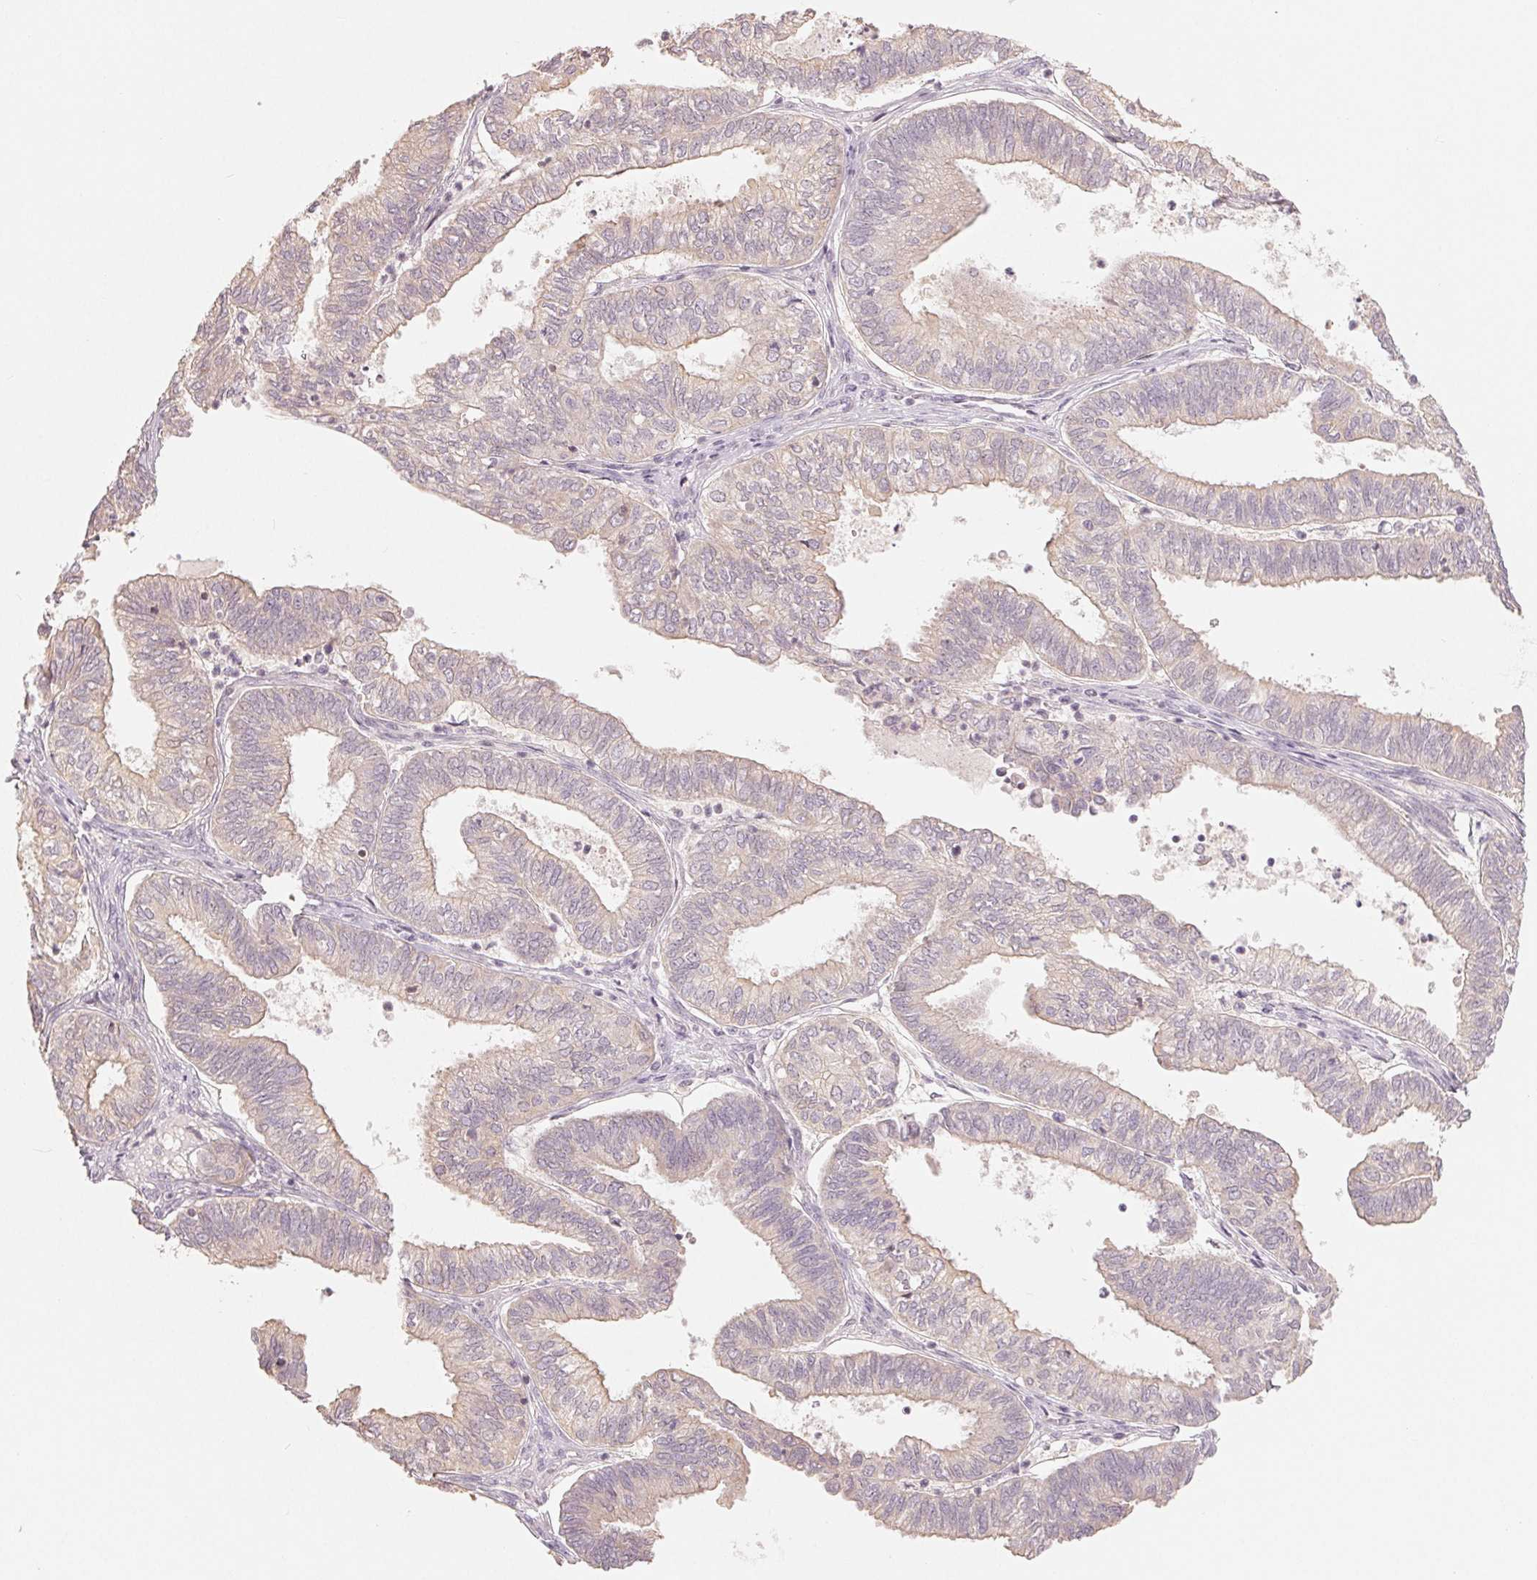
{"staining": {"intensity": "negative", "quantity": "none", "location": "none"}, "tissue": "ovarian cancer", "cell_type": "Tumor cells", "image_type": "cancer", "snomed": [{"axis": "morphology", "description": "Carcinoma, endometroid"}, {"axis": "topography", "description": "Ovary"}], "caption": "A high-resolution histopathology image shows IHC staining of ovarian cancer, which exhibits no significant expression in tumor cells.", "gene": "DENND2C", "patient": {"sex": "female", "age": 64}}